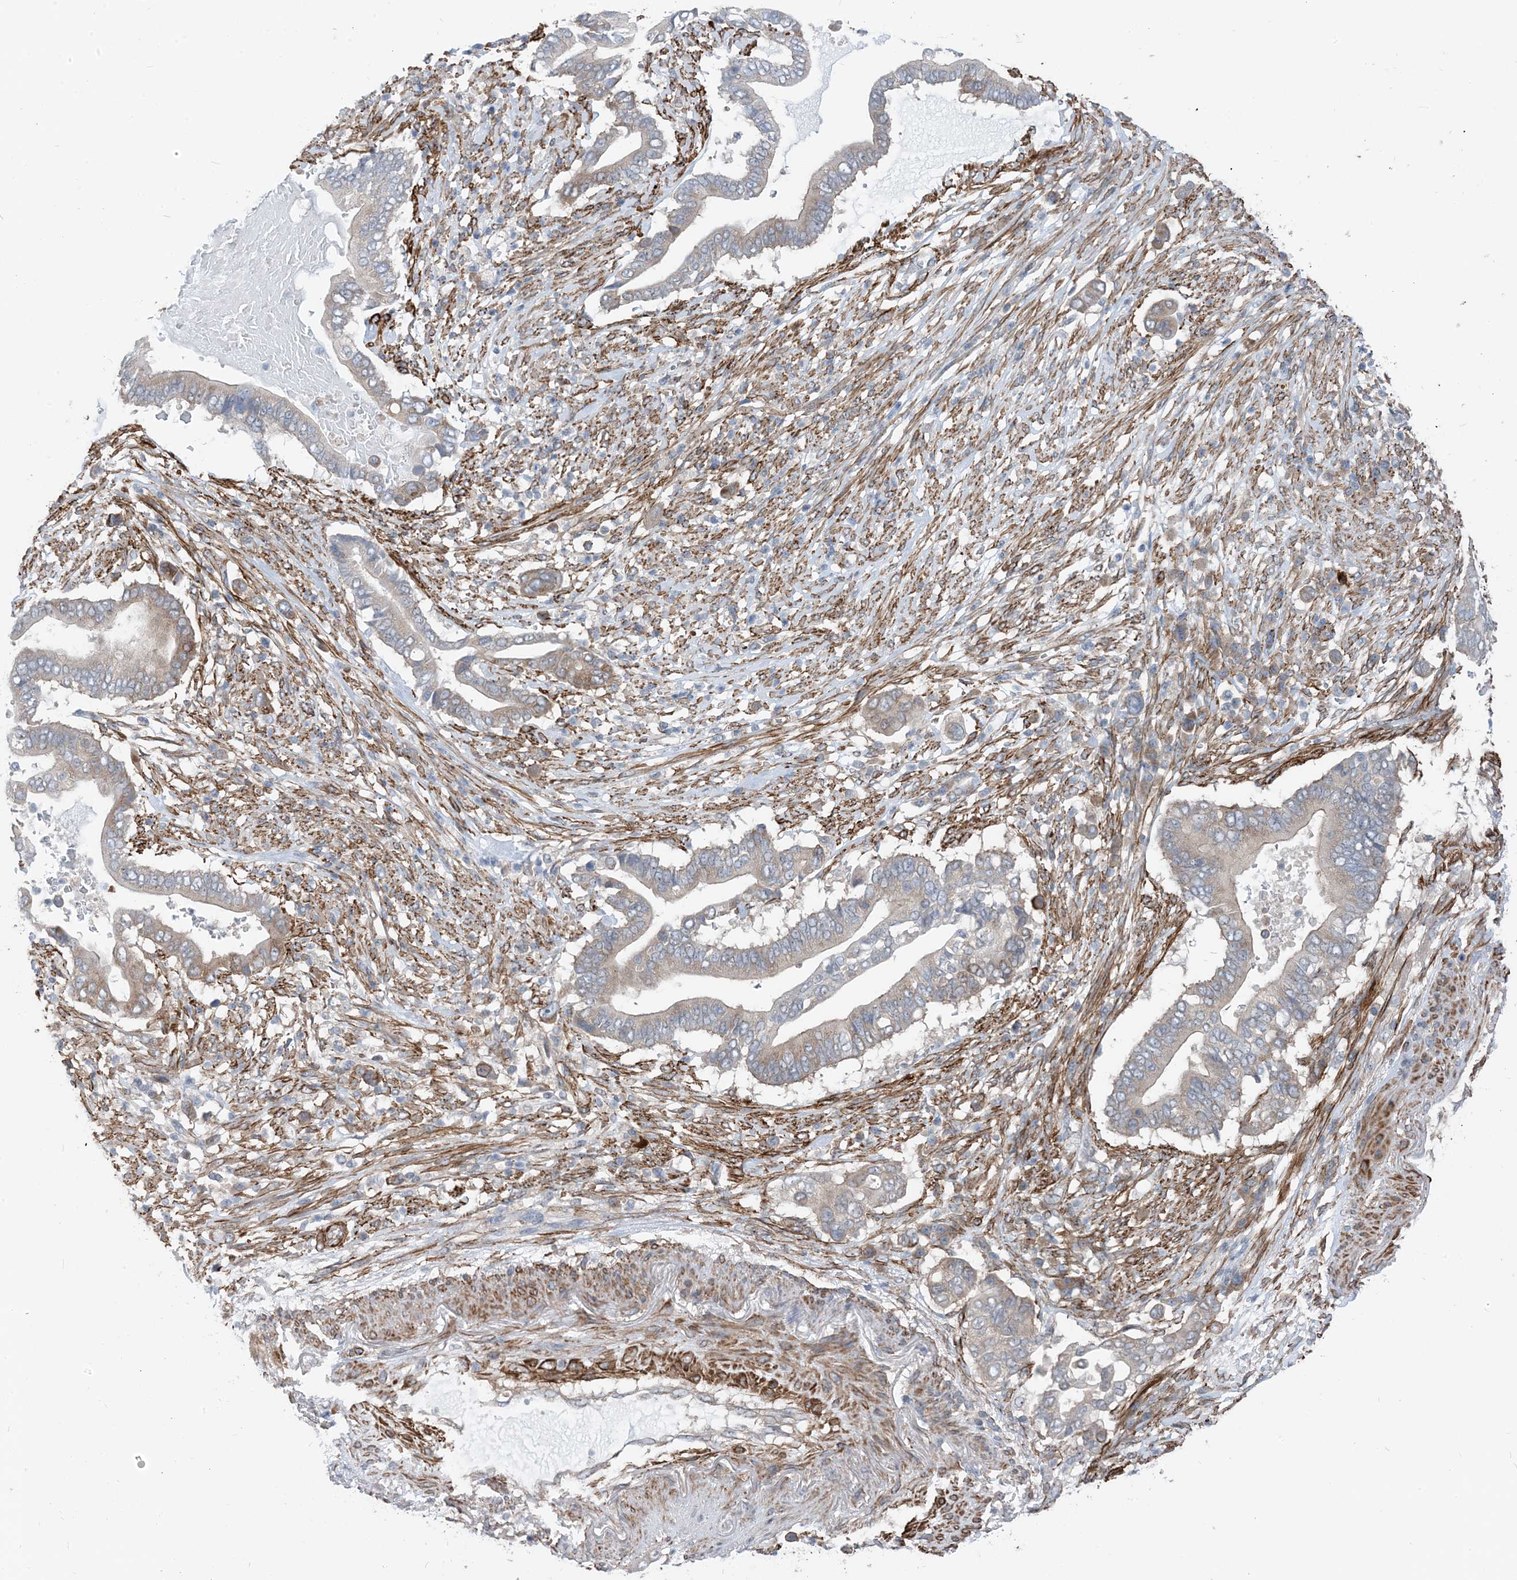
{"staining": {"intensity": "negative", "quantity": "none", "location": "none"}, "tissue": "pancreatic cancer", "cell_type": "Tumor cells", "image_type": "cancer", "snomed": [{"axis": "morphology", "description": "Adenocarcinoma, NOS"}, {"axis": "topography", "description": "Pancreas"}], "caption": "Human adenocarcinoma (pancreatic) stained for a protein using IHC reveals no expression in tumor cells.", "gene": "PLEKHA3", "patient": {"sex": "male", "age": 68}}